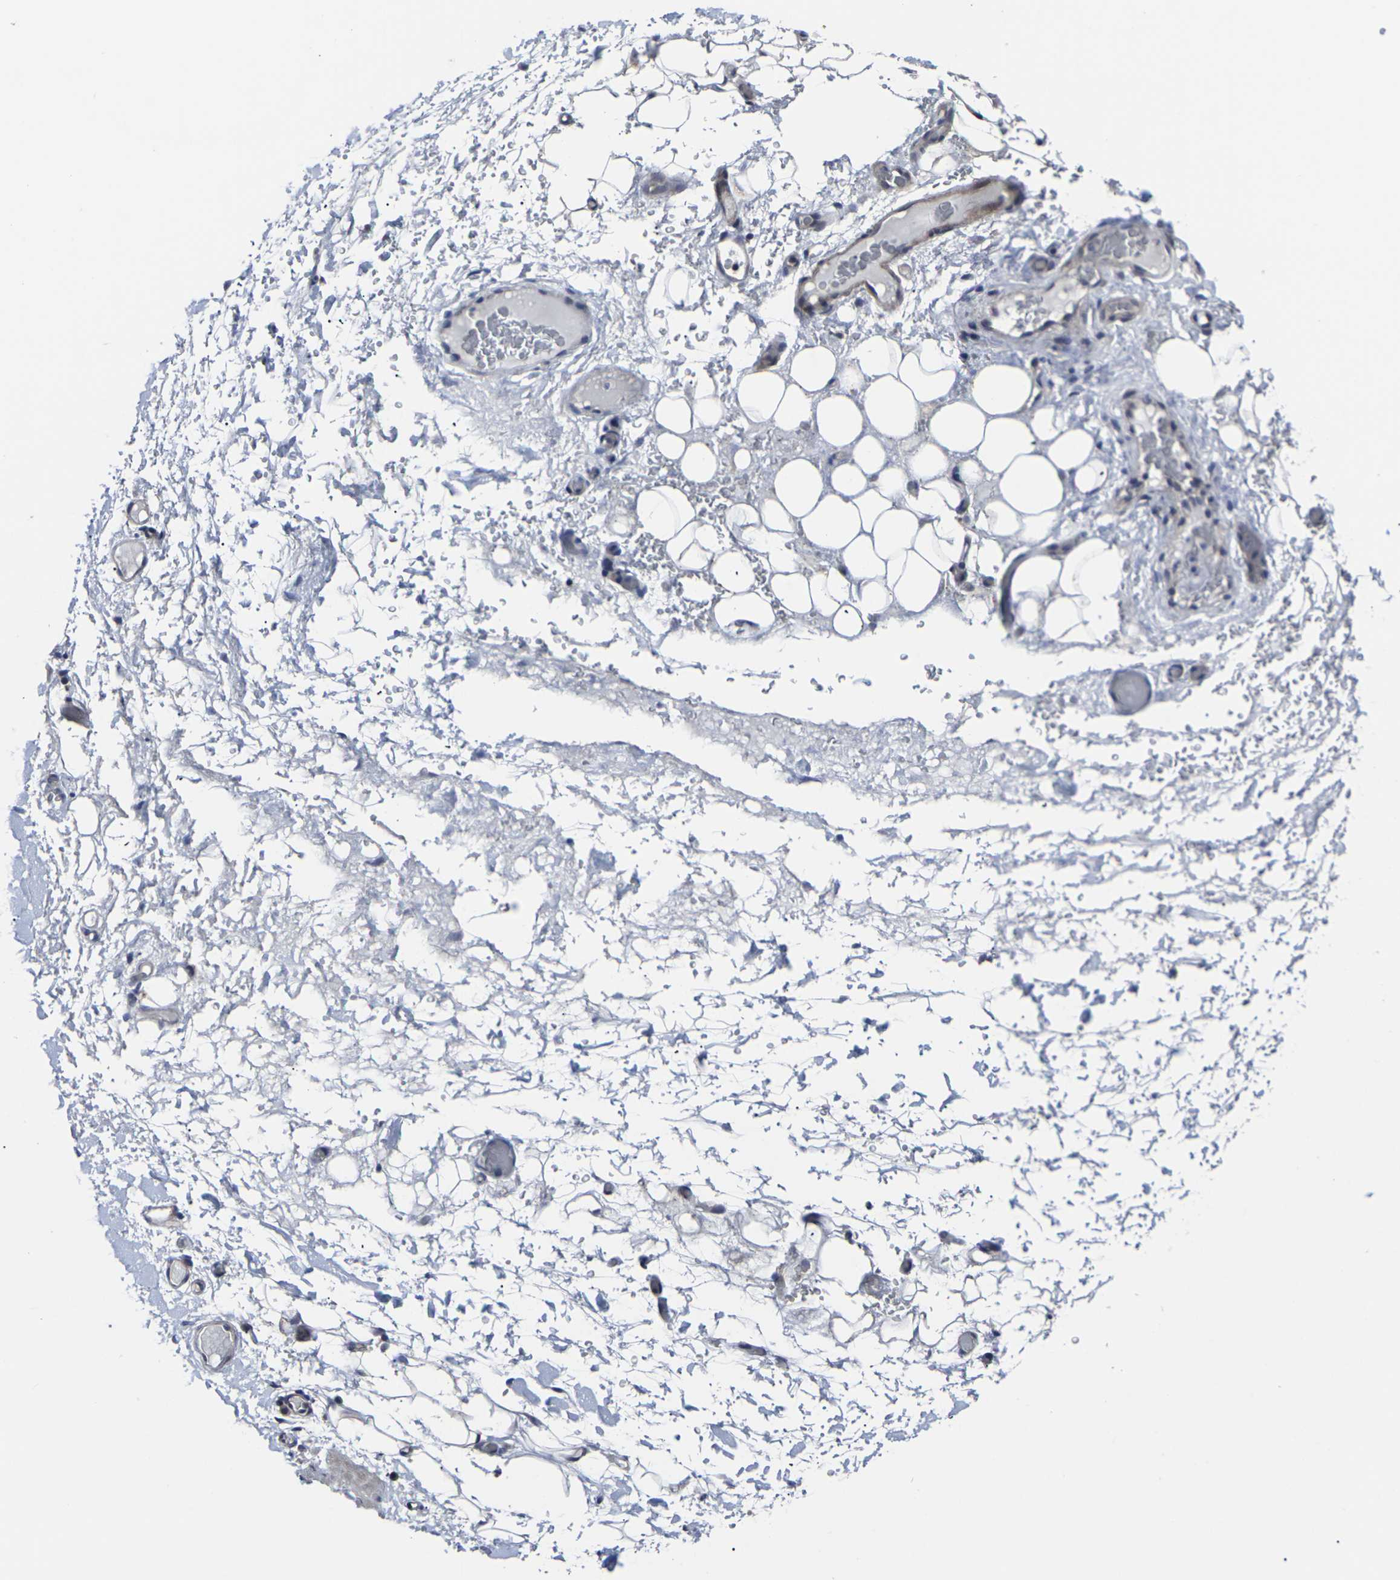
{"staining": {"intensity": "negative", "quantity": "none", "location": "none"}, "tissue": "adipose tissue", "cell_type": "Adipocytes", "image_type": "normal", "snomed": [{"axis": "morphology", "description": "Normal tissue, NOS"}, {"axis": "morphology", "description": "Adenocarcinoma, NOS"}, {"axis": "topography", "description": "Esophagus"}], "caption": "Immunohistochemistry (IHC) micrograph of benign adipose tissue: adipose tissue stained with DAB (3,3'-diaminobenzidine) demonstrates no significant protein expression in adipocytes. The staining was performed using DAB (3,3'-diaminobenzidine) to visualize the protein expression in brown, while the nuclei were stained in blue with hematoxylin (Magnification: 20x).", "gene": "MSANTD4", "patient": {"sex": "male", "age": 62}}